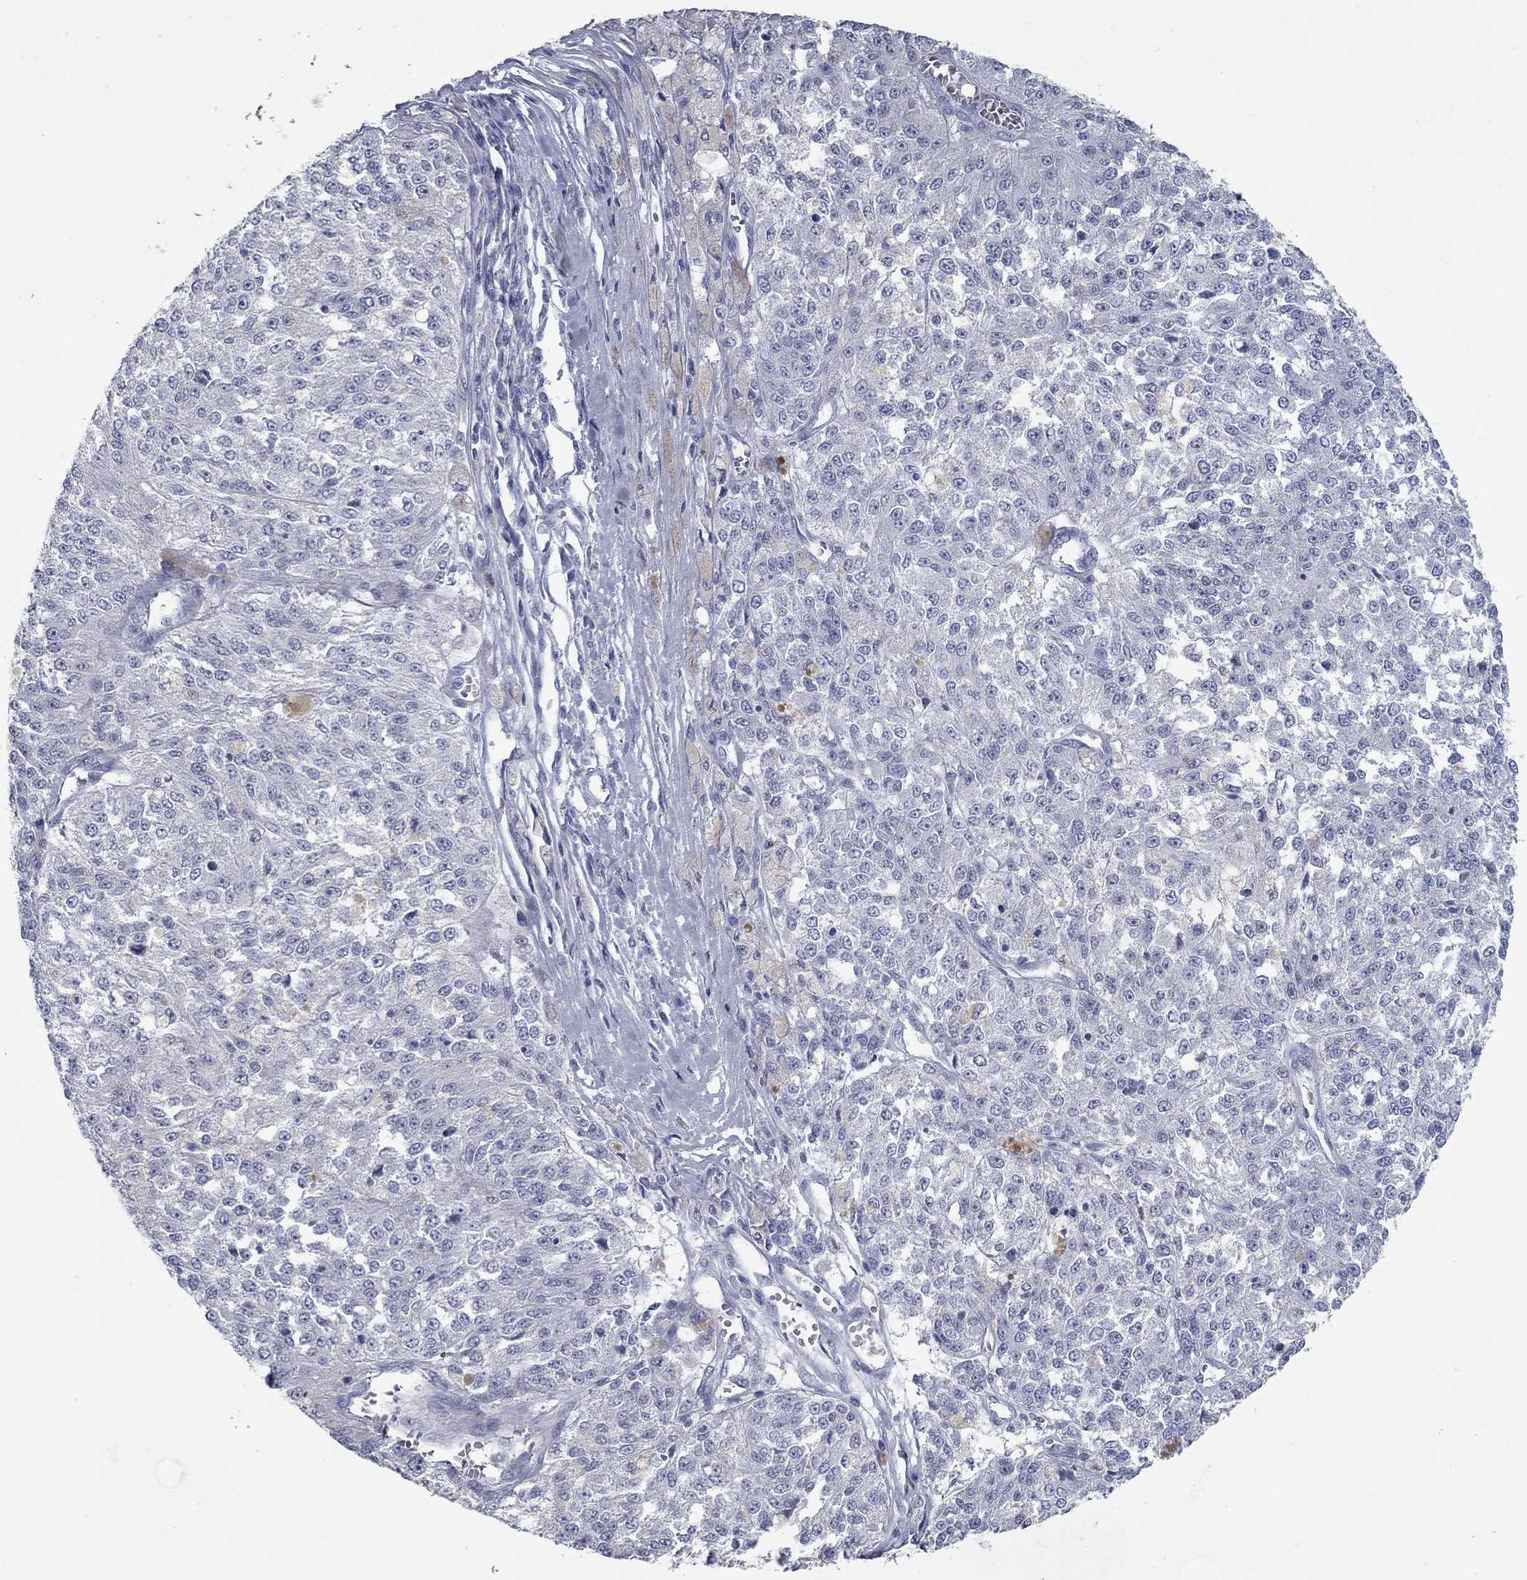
{"staining": {"intensity": "negative", "quantity": "none", "location": "none"}, "tissue": "melanoma", "cell_type": "Tumor cells", "image_type": "cancer", "snomed": [{"axis": "morphology", "description": "Malignant melanoma, Metastatic site"}, {"axis": "topography", "description": "Lymph node"}], "caption": "This is an immunohistochemistry (IHC) image of malignant melanoma (metastatic site). There is no staining in tumor cells.", "gene": "KIRREL2", "patient": {"sex": "female", "age": 64}}